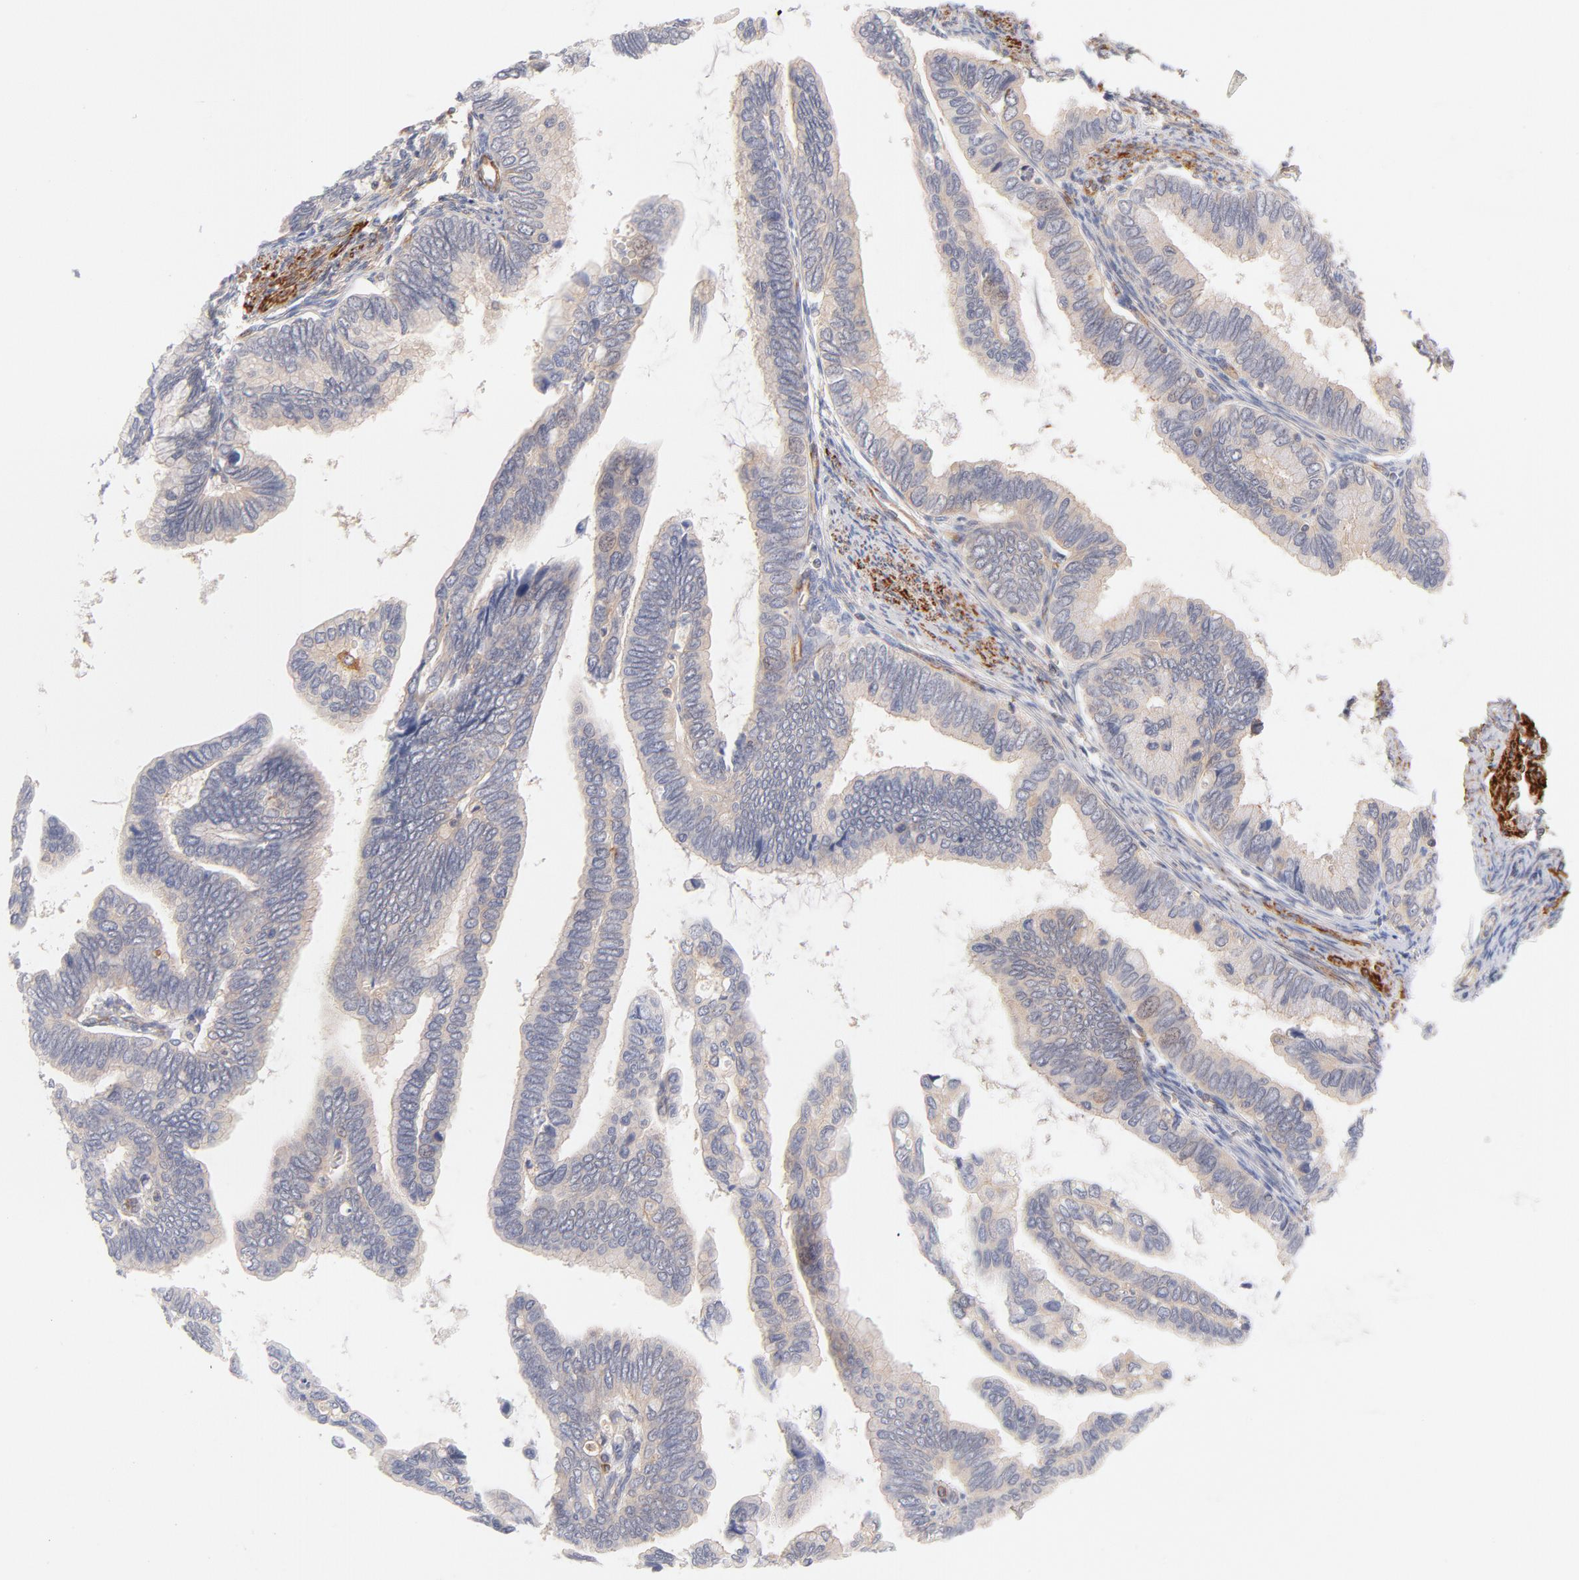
{"staining": {"intensity": "negative", "quantity": "none", "location": "none"}, "tissue": "cervical cancer", "cell_type": "Tumor cells", "image_type": "cancer", "snomed": [{"axis": "morphology", "description": "Adenocarcinoma, NOS"}, {"axis": "topography", "description": "Cervix"}], "caption": "Cervical cancer (adenocarcinoma) was stained to show a protein in brown. There is no significant positivity in tumor cells.", "gene": "LDLRAP1", "patient": {"sex": "female", "age": 49}}